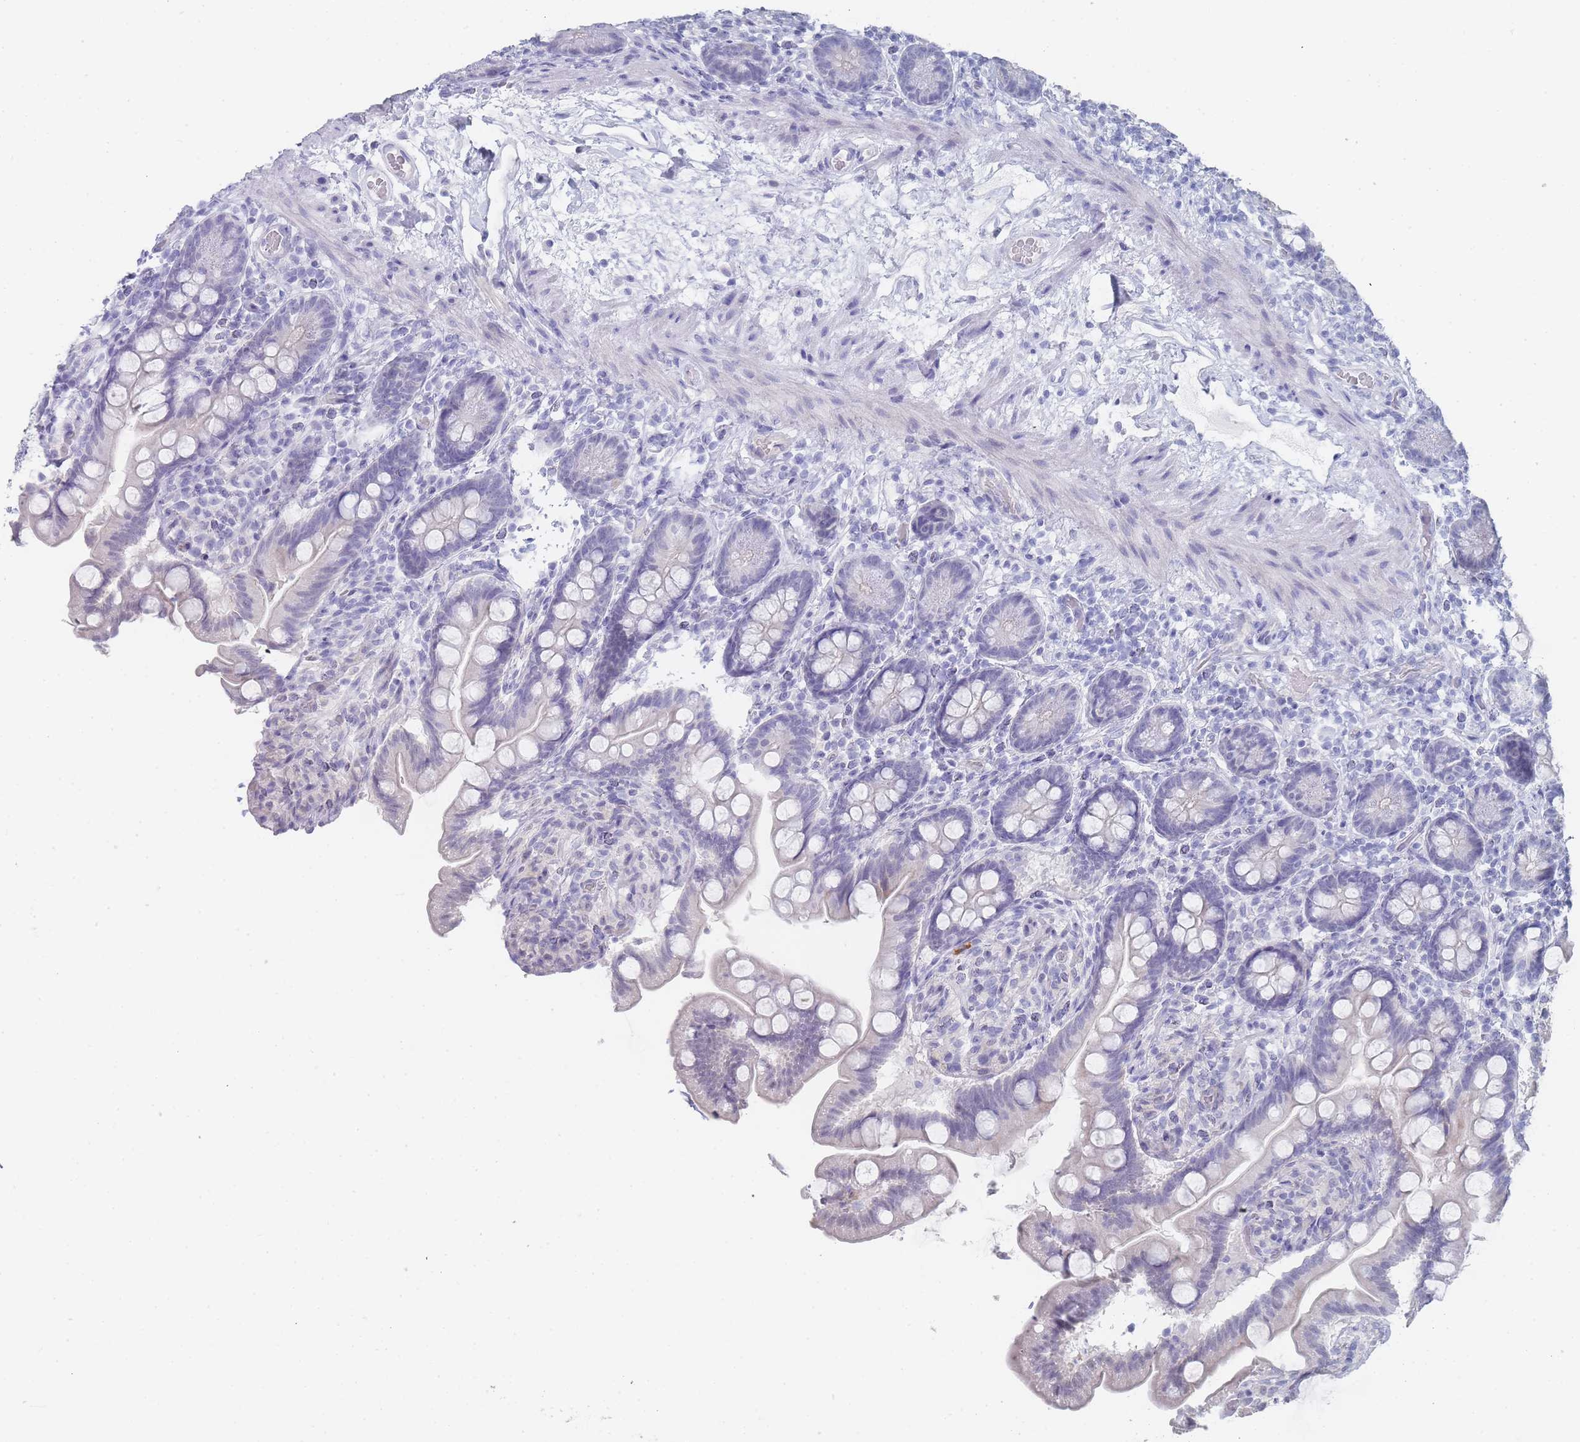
{"staining": {"intensity": "negative", "quantity": "none", "location": "none"}, "tissue": "small intestine", "cell_type": "Glandular cells", "image_type": "normal", "snomed": [{"axis": "morphology", "description": "Normal tissue, NOS"}, {"axis": "topography", "description": "Small intestine"}], "caption": "The immunohistochemistry micrograph has no significant staining in glandular cells of small intestine. (IHC, brightfield microscopy, high magnification).", "gene": "IMPG1", "patient": {"sex": "female", "age": 64}}